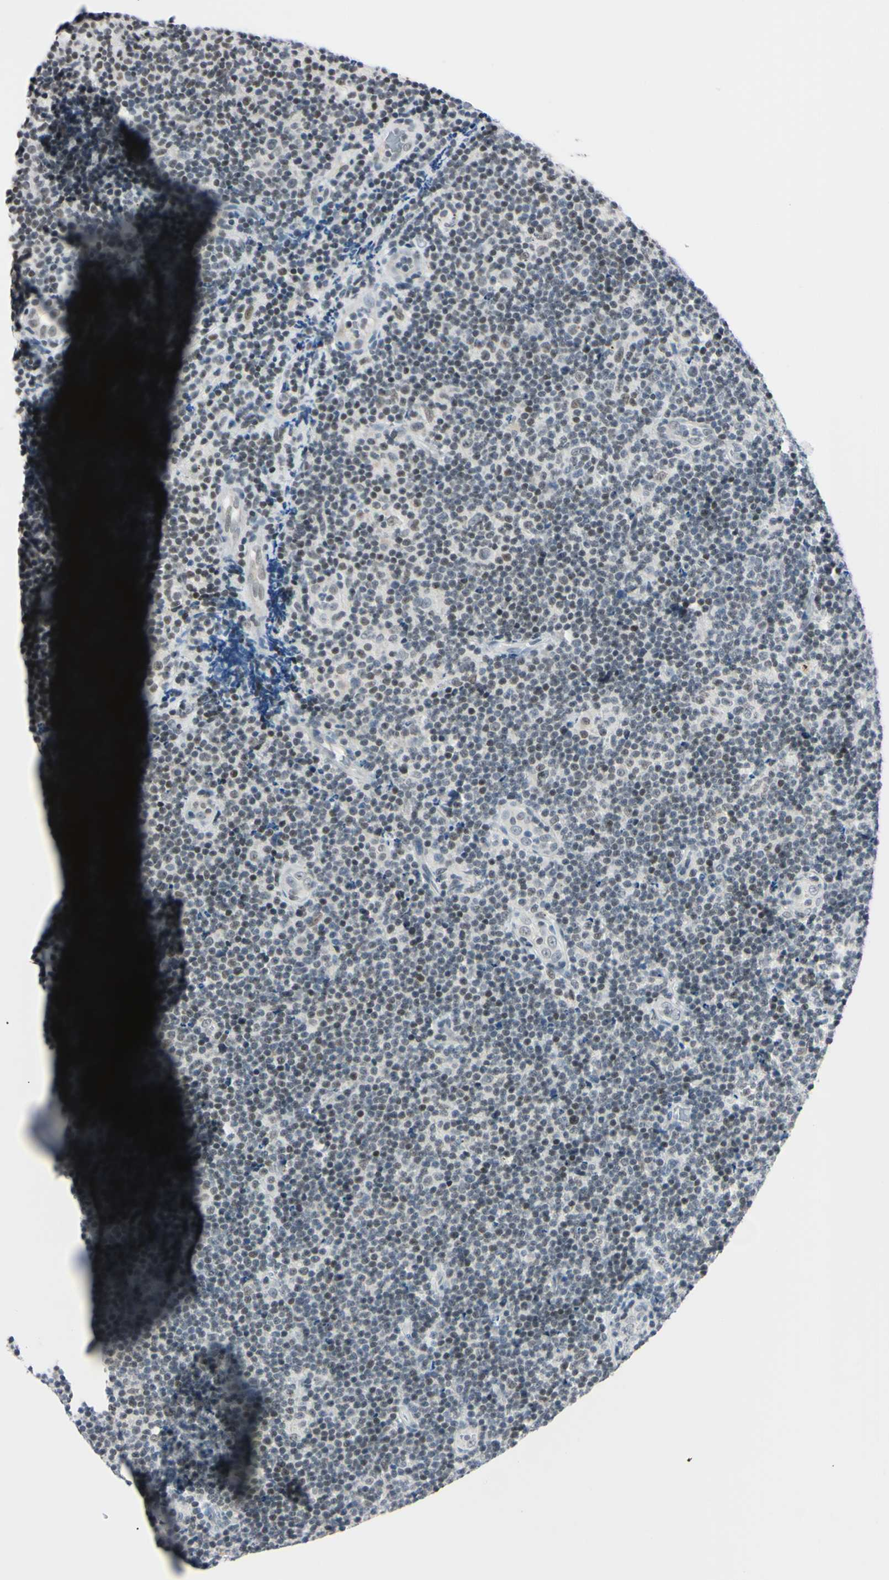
{"staining": {"intensity": "negative", "quantity": "none", "location": "none"}, "tissue": "lymphoma", "cell_type": "Tumor cells", "image_type": "cancer", "snomed": [{"axis": "morphology", "description": "Malignant lymphoma, non-Hodgkin's type, Low grade"}, {"axis": "topography", "description": "Lymph node"}], "caption": "There is no significant staining in tumor cells of low-grade malignant lymphoma, non-Hodgkin's type.", "gene": "C1orf174", "patient": {"sex": "male", "age": 83}}